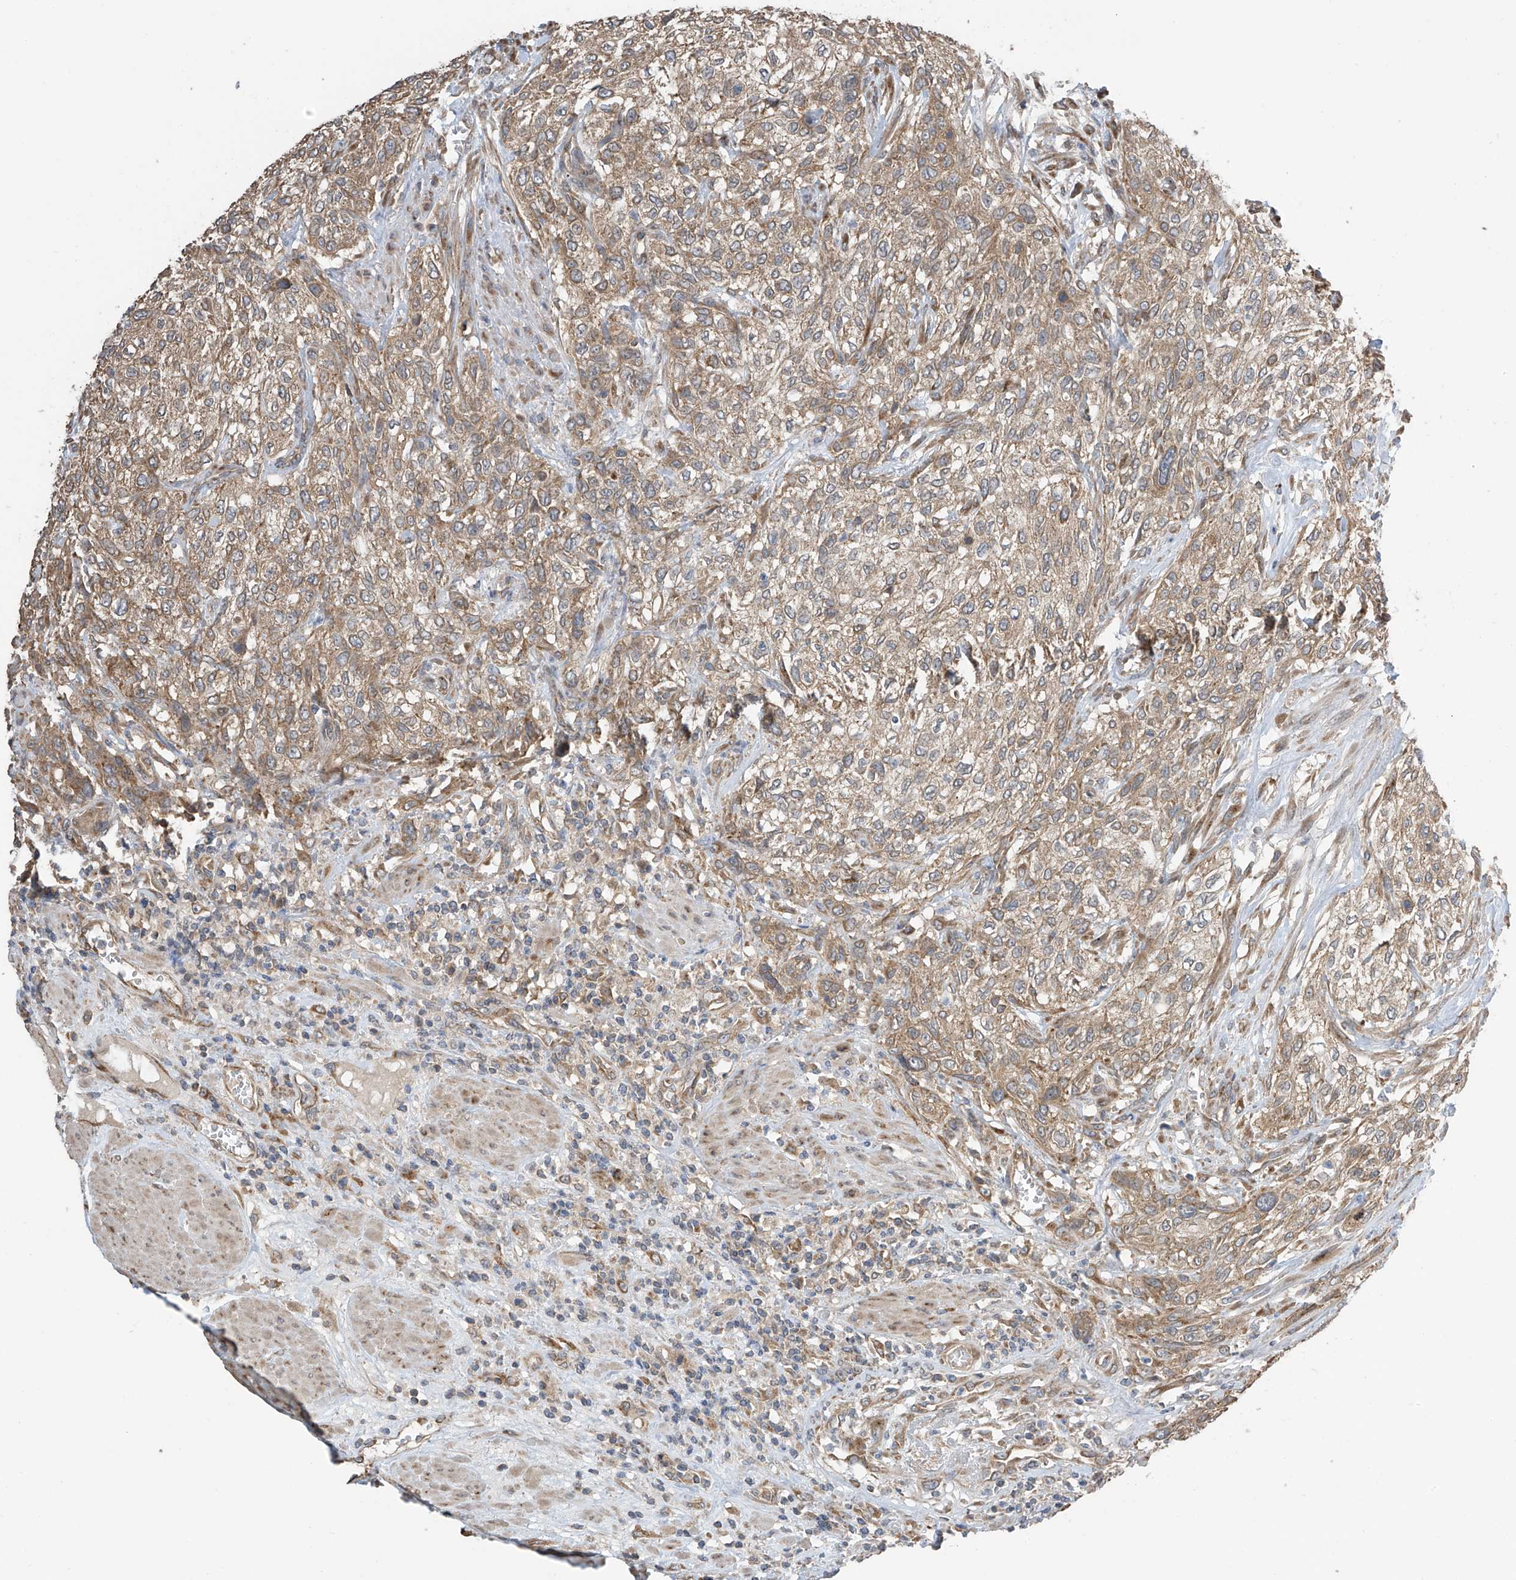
{"staining": {"intensity": "moderate", "quantity": ">75%", "location": "cytoplasmic/membranous"}, "tissue": "urothelial cancer", "cell_type": "Tumor cells", "image_type": "cancer", "snomed": [{"axis": "morphology", "description": "Urothelial carcinoma, High grade"}, {"axis": "topography", "description": "Urinary bladder"}], "caption": "A medium amount of moderate cytoplasmic/membranous positivity is appreciated in approximately >75% of tumor cells in urothelial carcinoma (high-grade) tissue.", "gene": "PNPT1", "patient": {"sex": "male", "age": 35}}